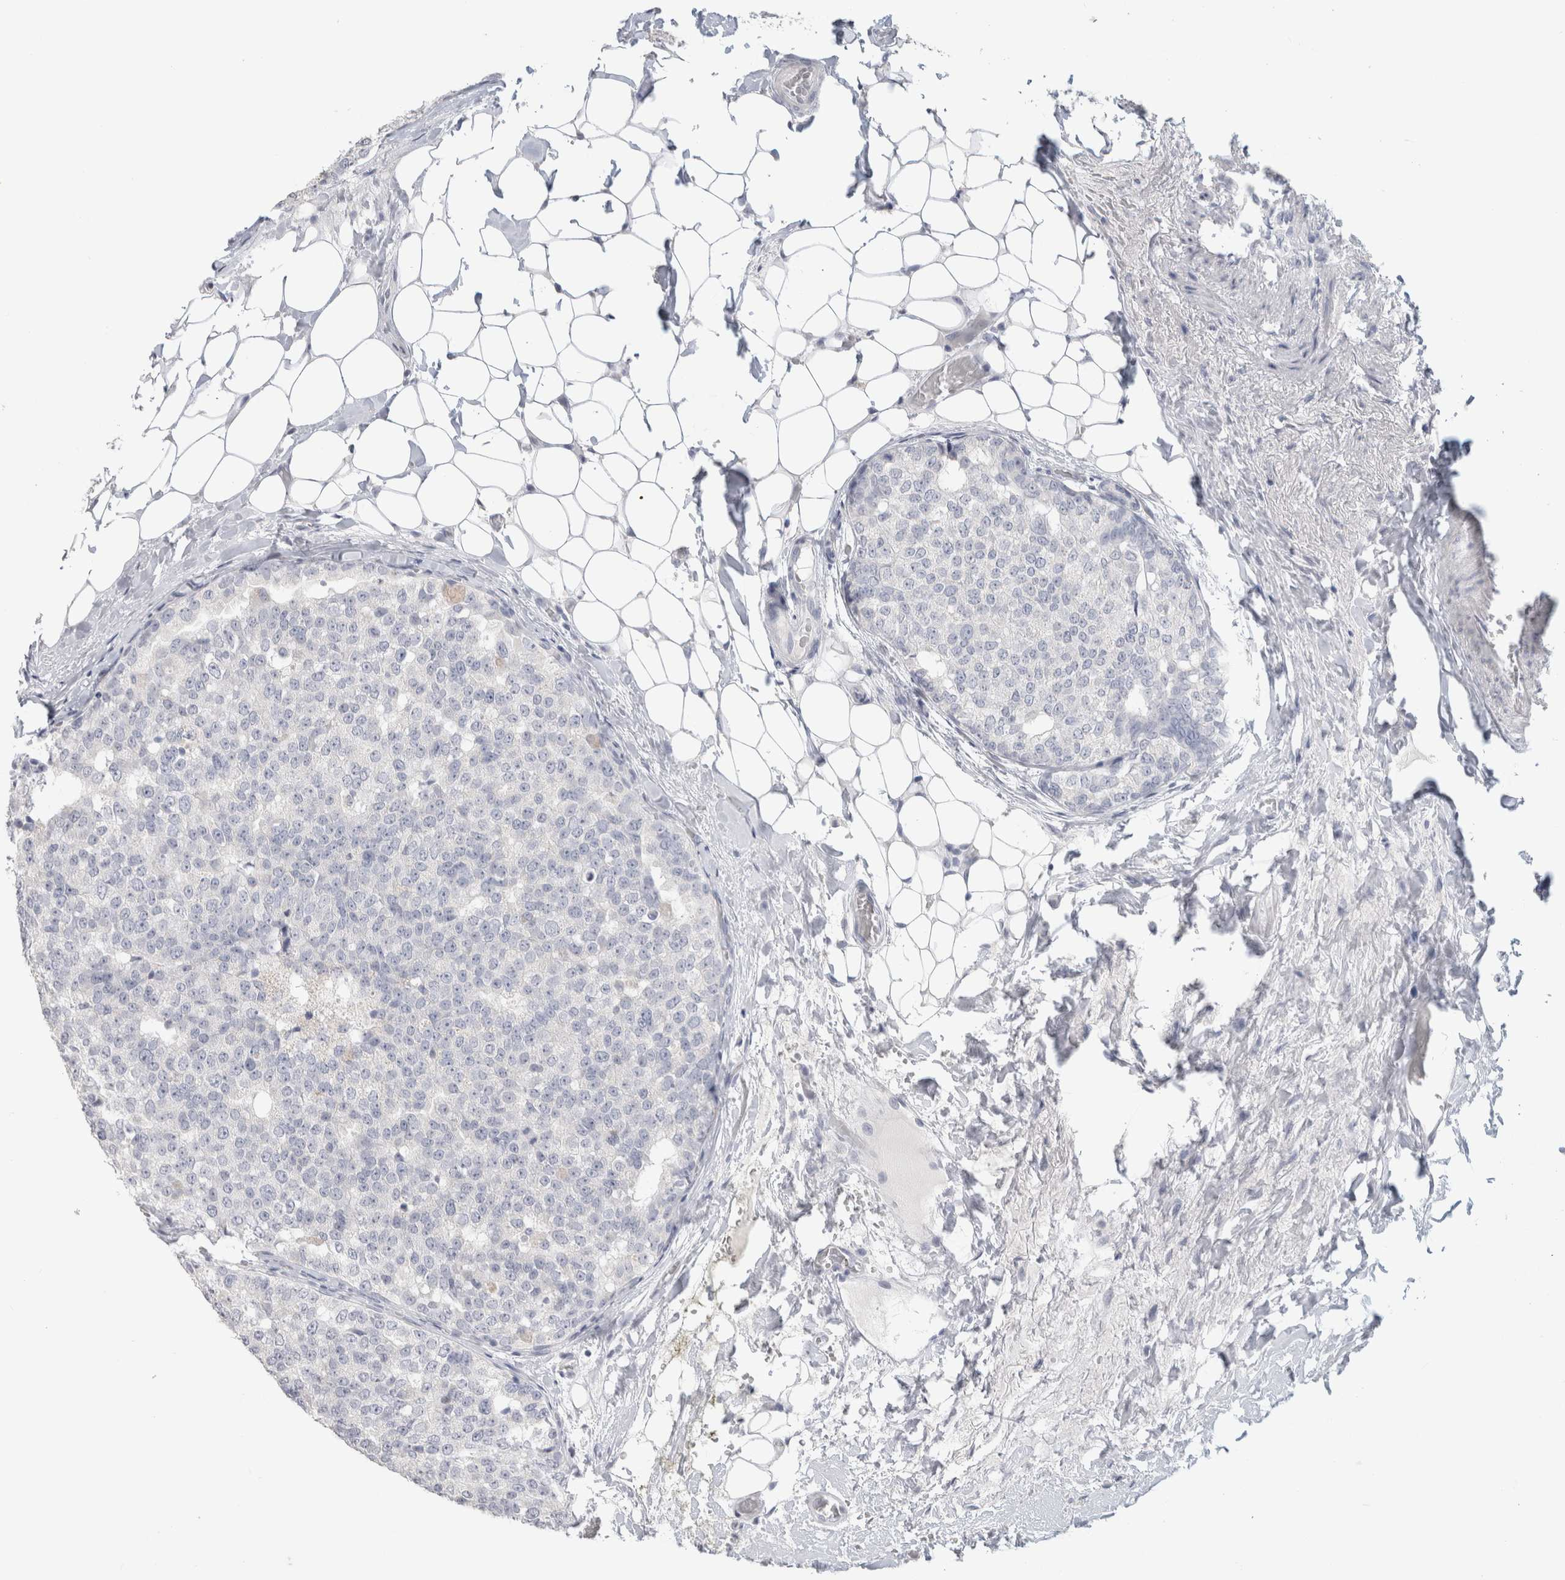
{"staining": {"intensity": "negative", "quantity": "none", "location": "none"}, "tissue": "breast cancer", "cell_type": "Tumor cells", "image_type": "cancer", "snomed": [{"axis": "morphology", "description": "Normal tissue, NOS"}, {"axis": "morphology", "description": "Duct carcinoma"}, {"axis": "topography", "description": "Breast"}], "caption": "Tumor cells are negative for protein expression in human breast cancer (infiltrating ductal carcinoma).", "gene": "SLC6A1", "patient": {"sex": "female", "age": 43}}